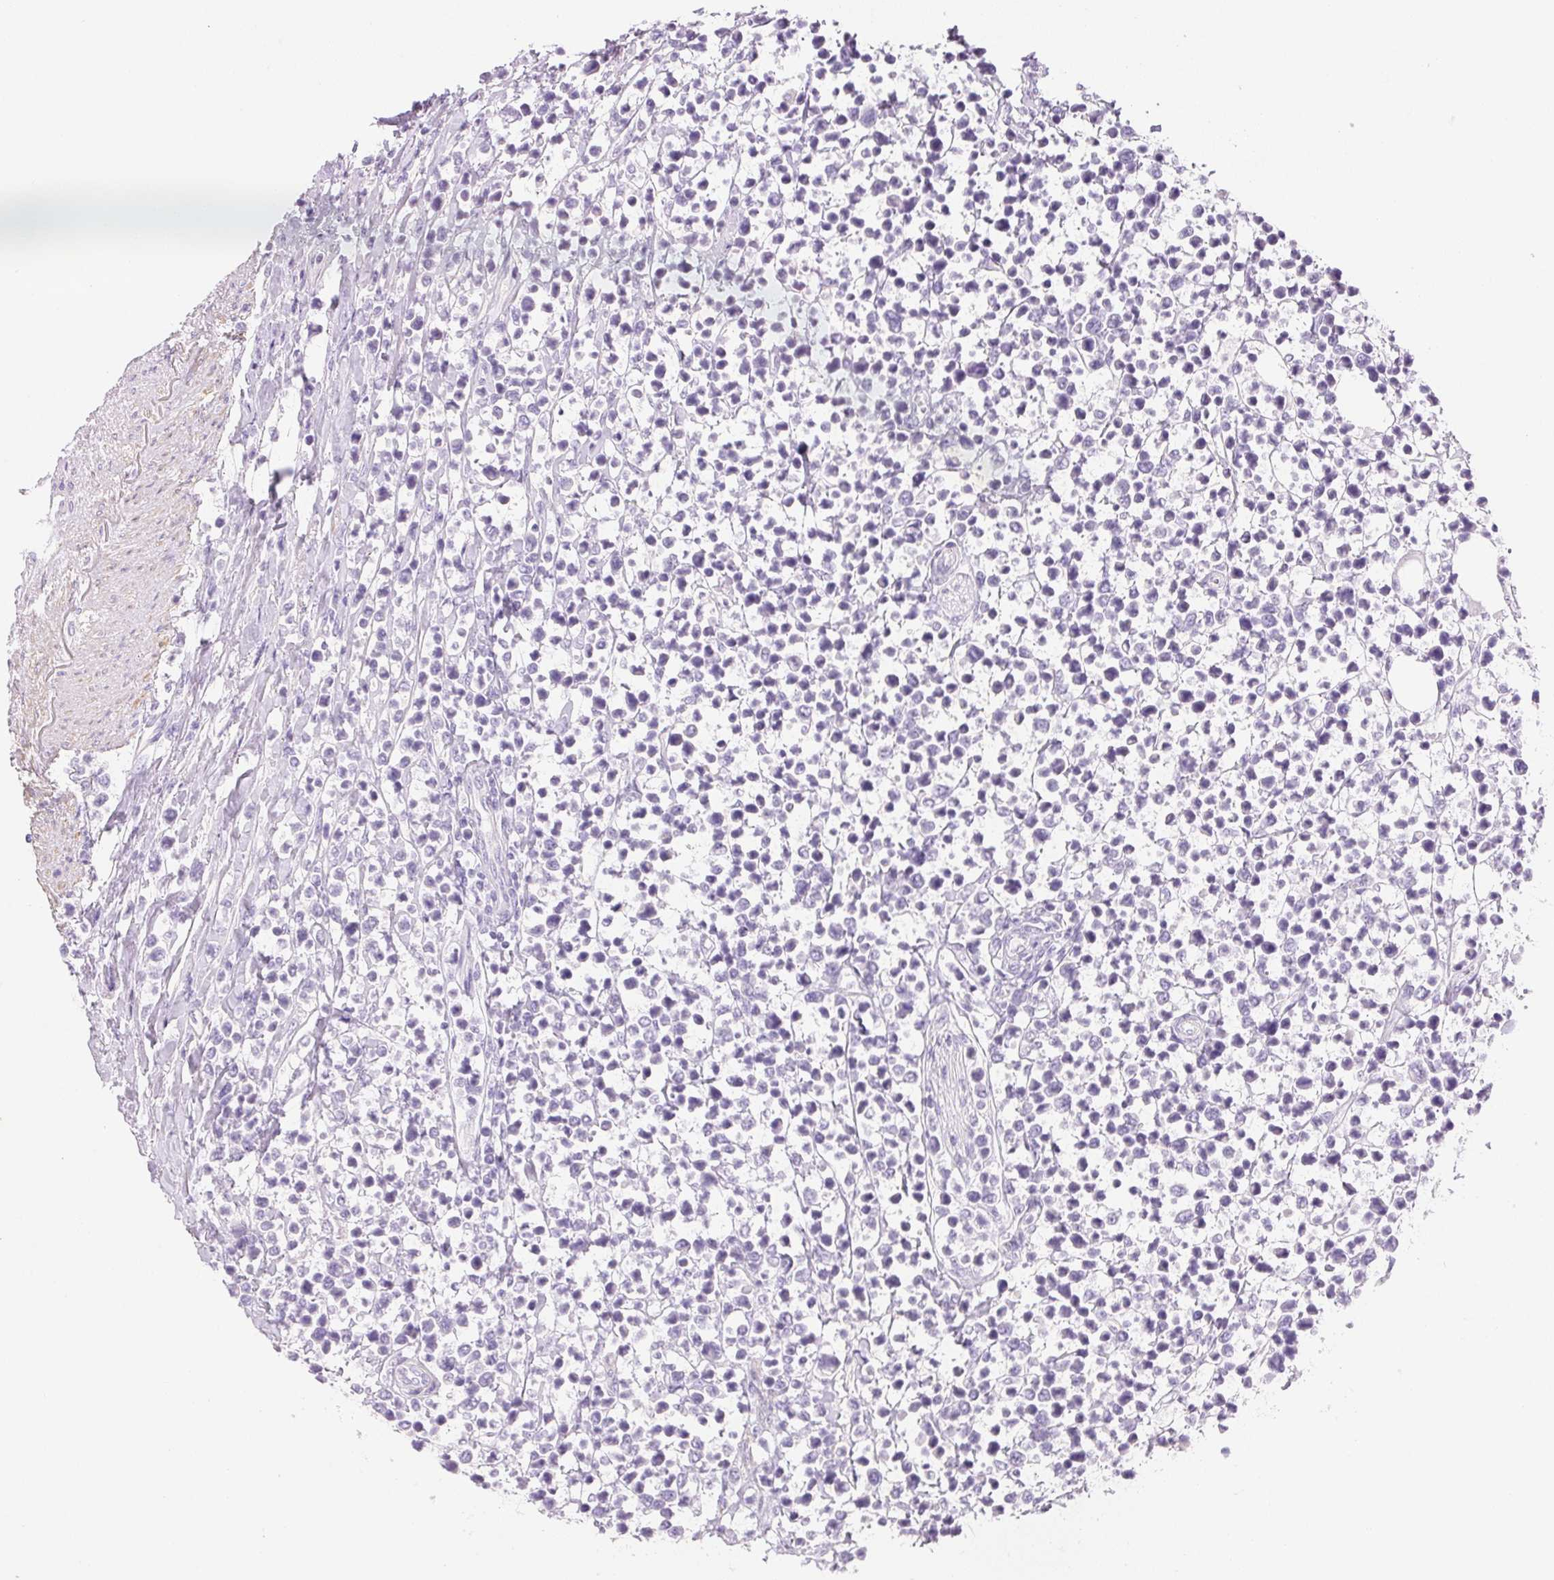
{"staining": {"intensity": "negative", "quantity": "none", "location": "none"}, "tissue": "lymphoma", "cell_type": "Tumor cells", "image_type": "cancer", "snomed": [{"axis": "morphology", "description": "Malignant lymphoma, non-Hodgkin's type, High grade"}, {"axis": "topography", "description": "Soft tissue"}], "caption": "Immunohistochemistry (IHC) histopathology image of neoplastic tissue: human malignant lymphoma, non-Hodgkin's type (high-grade) stained with DAB (3,3'-diaminobenzidine) demonstrates no significant protein expression in tumor cells.", "gene": "KCNE2", "patient": {"sex": "female", "age": 56}}